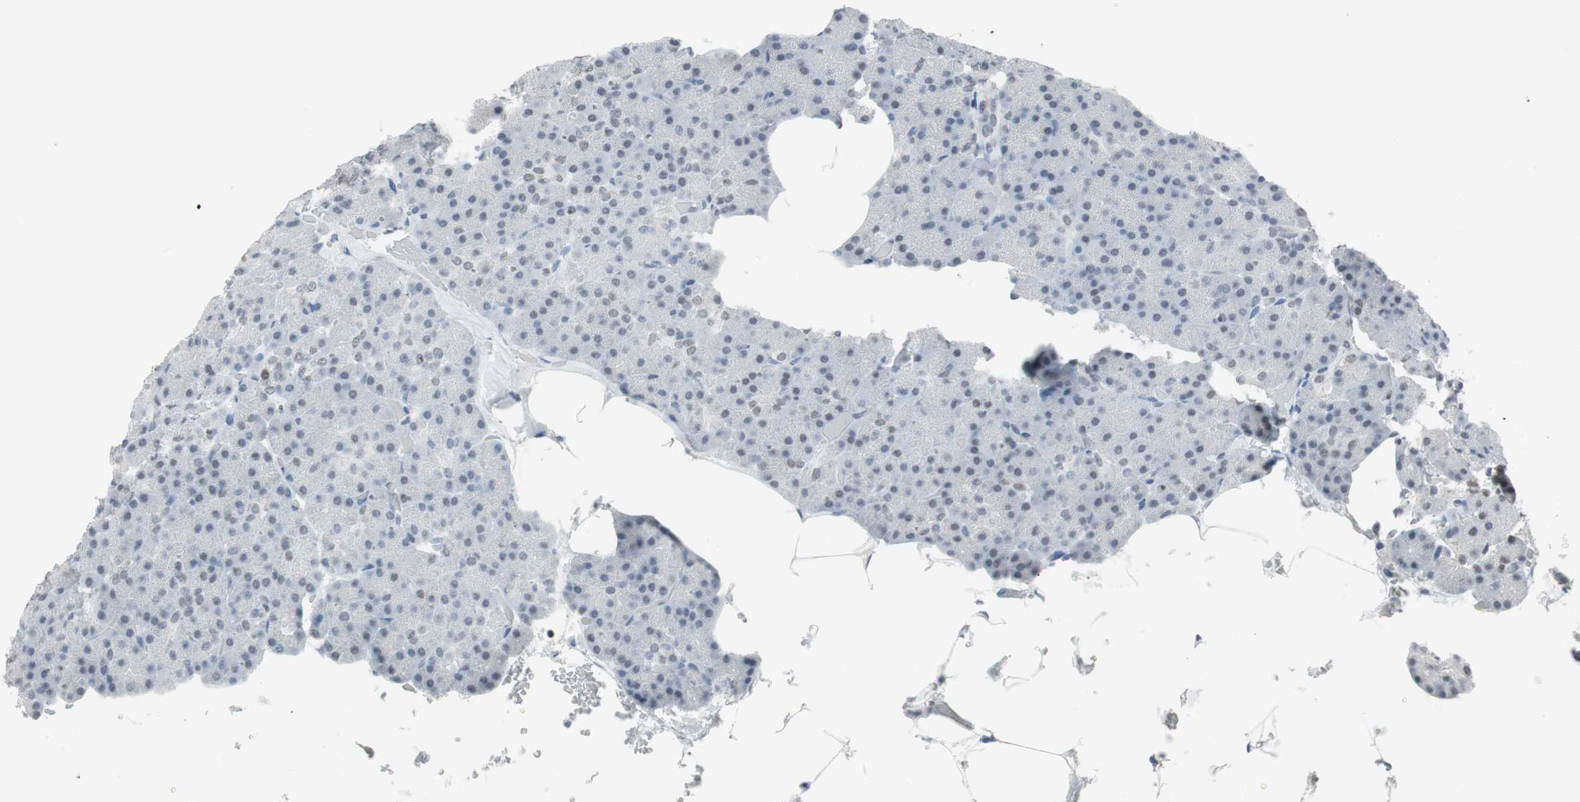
{"staining": {"intensity": "moderate", "quantity": ">75%", "location": "nuclear"}, "tissue": "pancreas", "cell_type": "Exocrine glandular cells", "image_type": "normal", "snomed": [{"axis": "morphology", "description": "Normal tissue, NOS"}, {"axis": "topography", "description": "Pancreas"}], "caption": "An IHC histopathology image of benign tissue is shown. Protein staining in brown labels moderate nuclear positivity in pancreas within exocrine glandular cells. (IHC, brightfield microscopy, high magnification).", "gene": "ARID1A", "patient": {"sex": "female", "age": 35}}